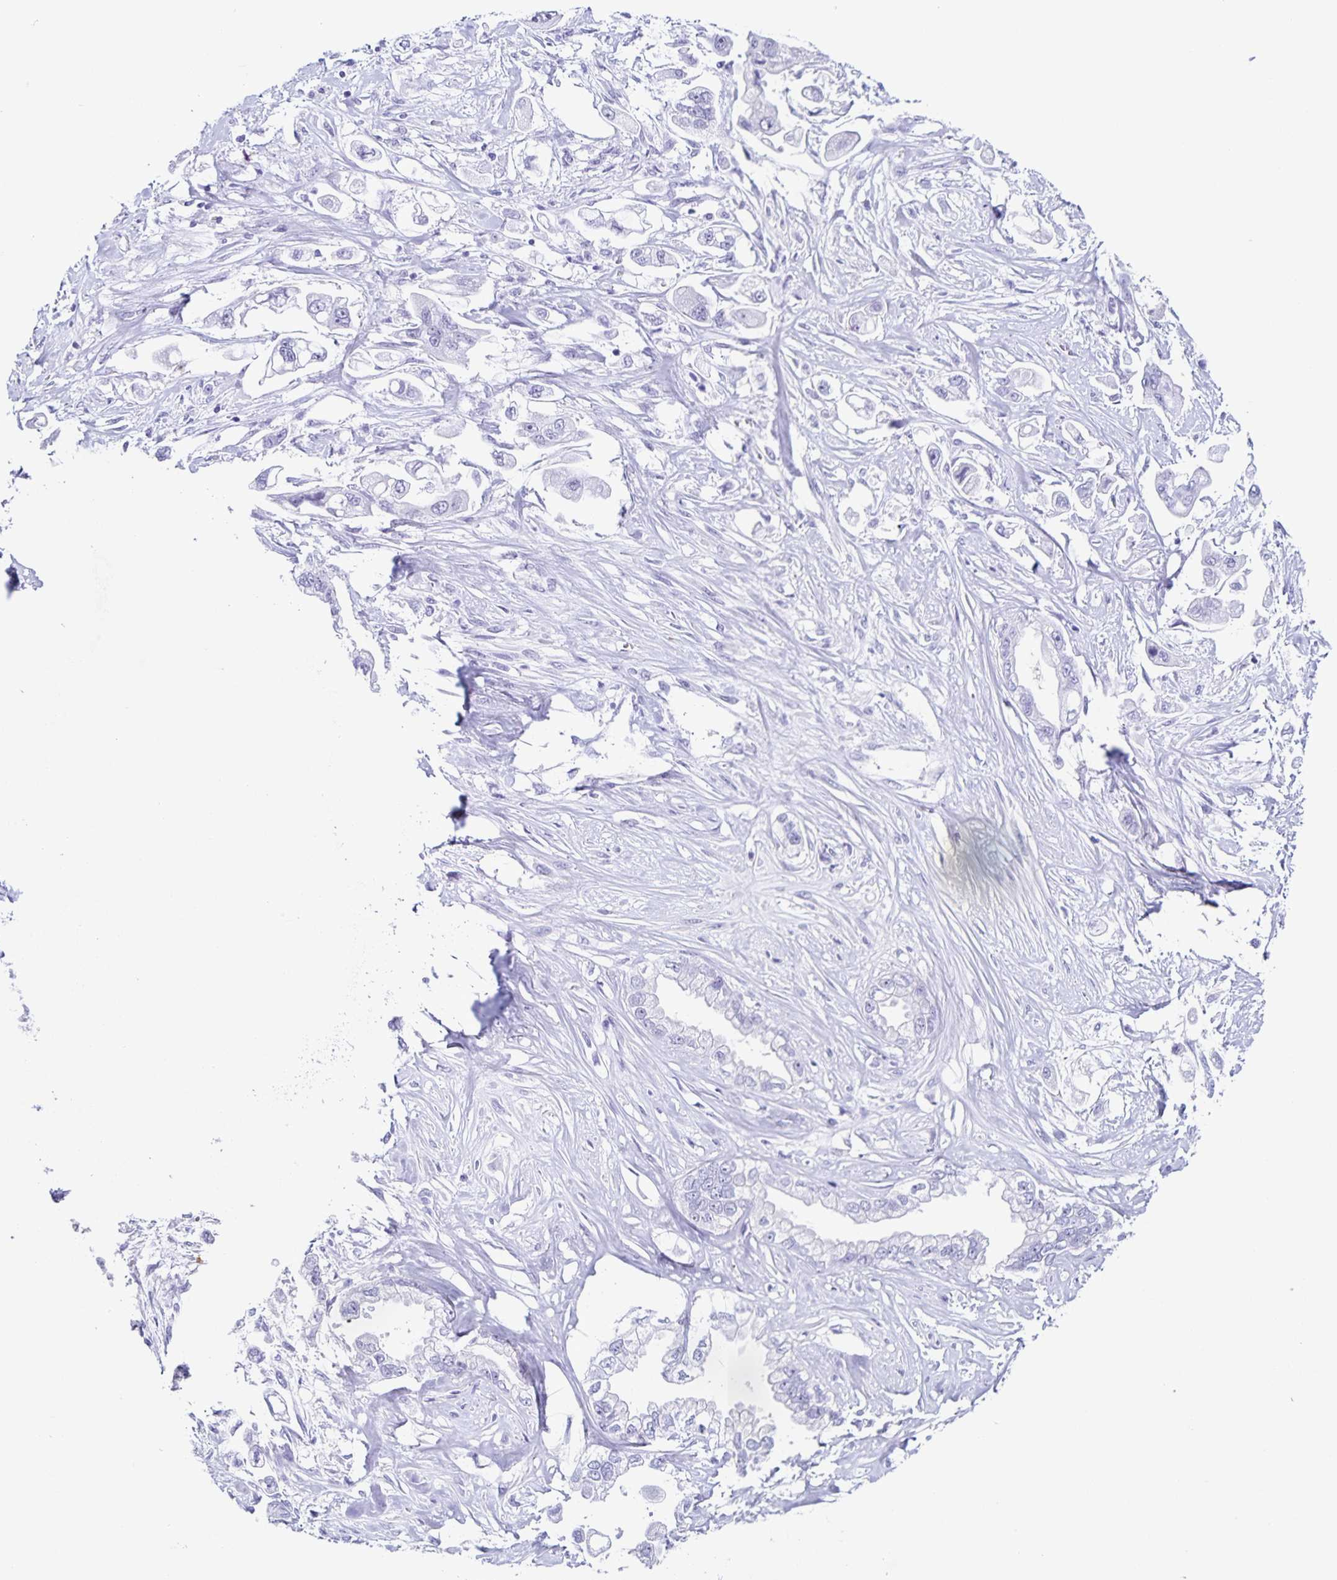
{"staining": {"intensity": "negative", "quantity": "none", "location": "none"}, "tissue": "stomach cancer", "cell_type": "Tumor cells", "image_type": "cancer", "snomed": [{"axis": "morphology", "description": "Adenocarcinoma, NOS"}, {"axis": "topography", "description": "Stomach"}], "caption": "Human adenocarcinoma (stomach) stained for a protein using immunohistochemistry displays no expression in tumor cells.", "gene": "FAM170A", "patient": {"sex": "male", "age": 62}}